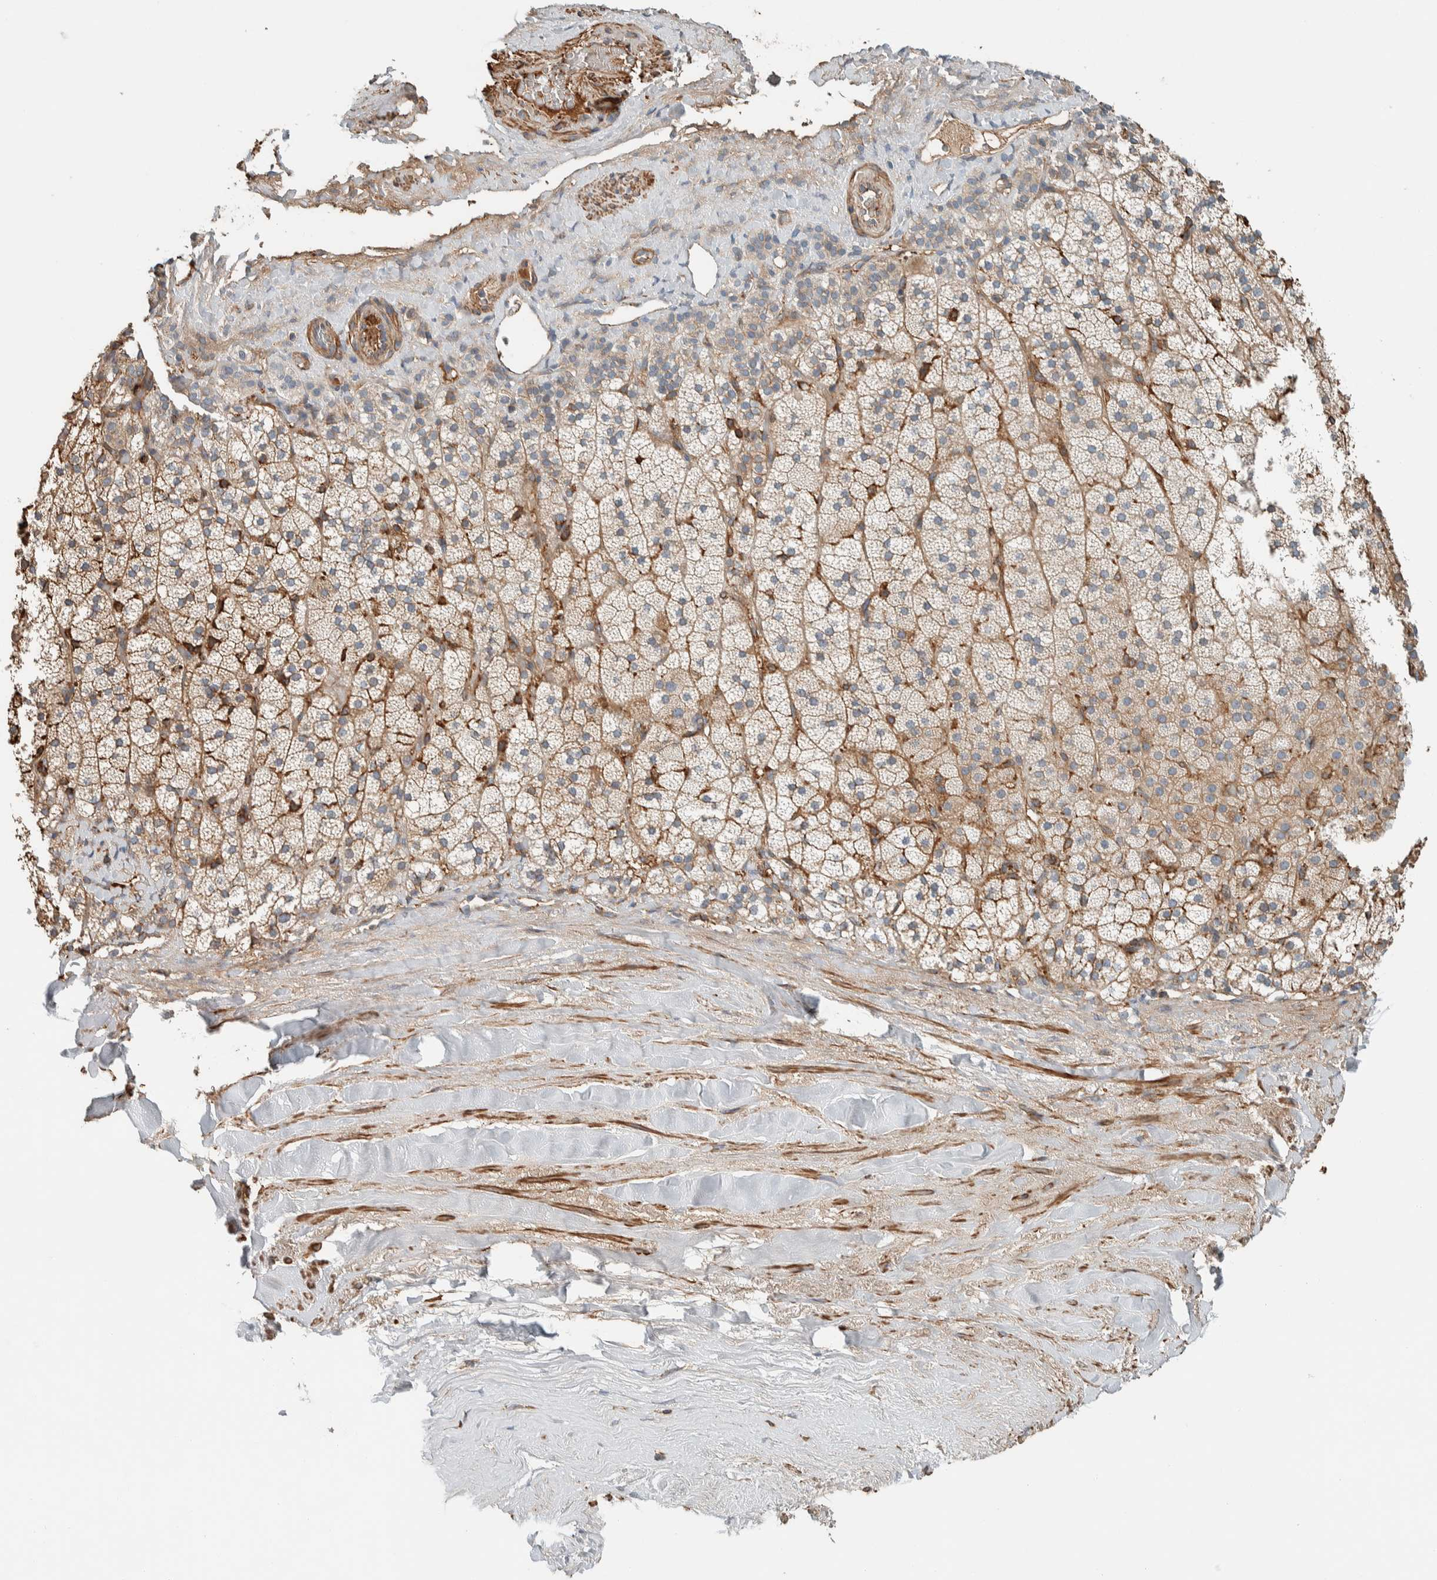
{"staining": {"intensity": "weak", "quantity": ">75%", "location": "cytoplasmic/membranous"}, "tissue": "adrenal gland", "cell_type": "Glandular cells", "image_type": "normal", "snomed": [{"axis": "morphology", "description": "Normal tissue, NOS"}, {"axis": "topography", "description": "Adrenal gland"}], "caption": "High-magnification brightfield microscopy of normal adrenal gland stained with DAB (brown) and counterstained with hematoxylin (blue). glandular cells exhibit weak cytoplasmic/membranous staining is identified in about>75% of cells. (DAB IHC, brown staining for protein, blue staining for nuclei).", "gene": "CTBP2", "patient": {"sex": "male", "age": 35}}